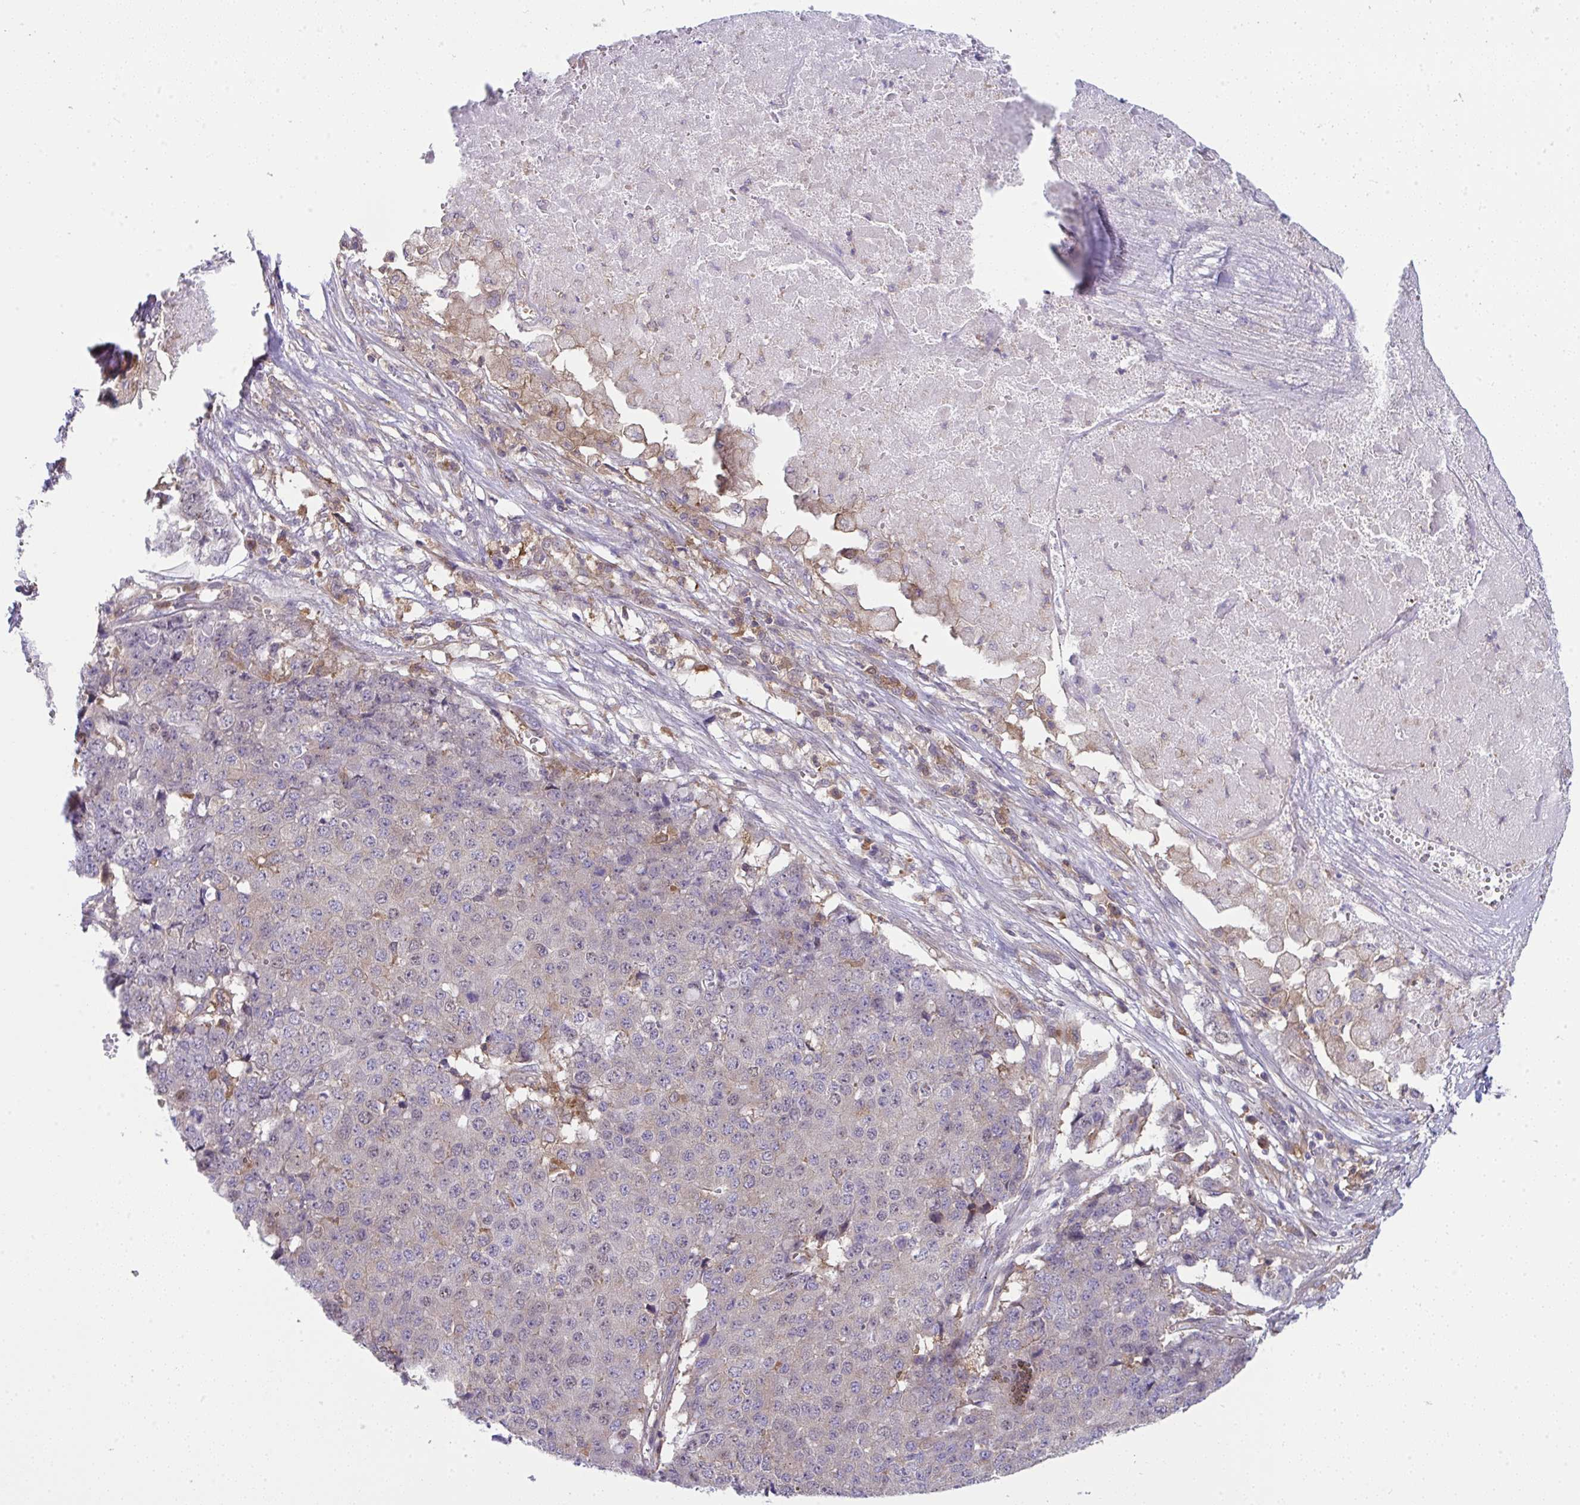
{"staining": {"intensity": "moderate", "quantity": "<25%", "location": "cytoplasmic/membranous,nuclear"}, "tissue": "pancreatic cancer", "cell_type": "Tumor cells", "image_type": "cancer", "snomed": [{"axis": "morphology", "description": "Adenocarcinoma, NOS"}, {"axis": "topography", "description": "Pancreas"}], "caption": "This is an image of IHC staining of pancreatic adenocarcinoma, which shows moderate expression in the cytoplasmic/membranous and nuclear of tumor cells.", "gene": "ALDH16A1", "patient": {"sex": "male", "age": 50}}